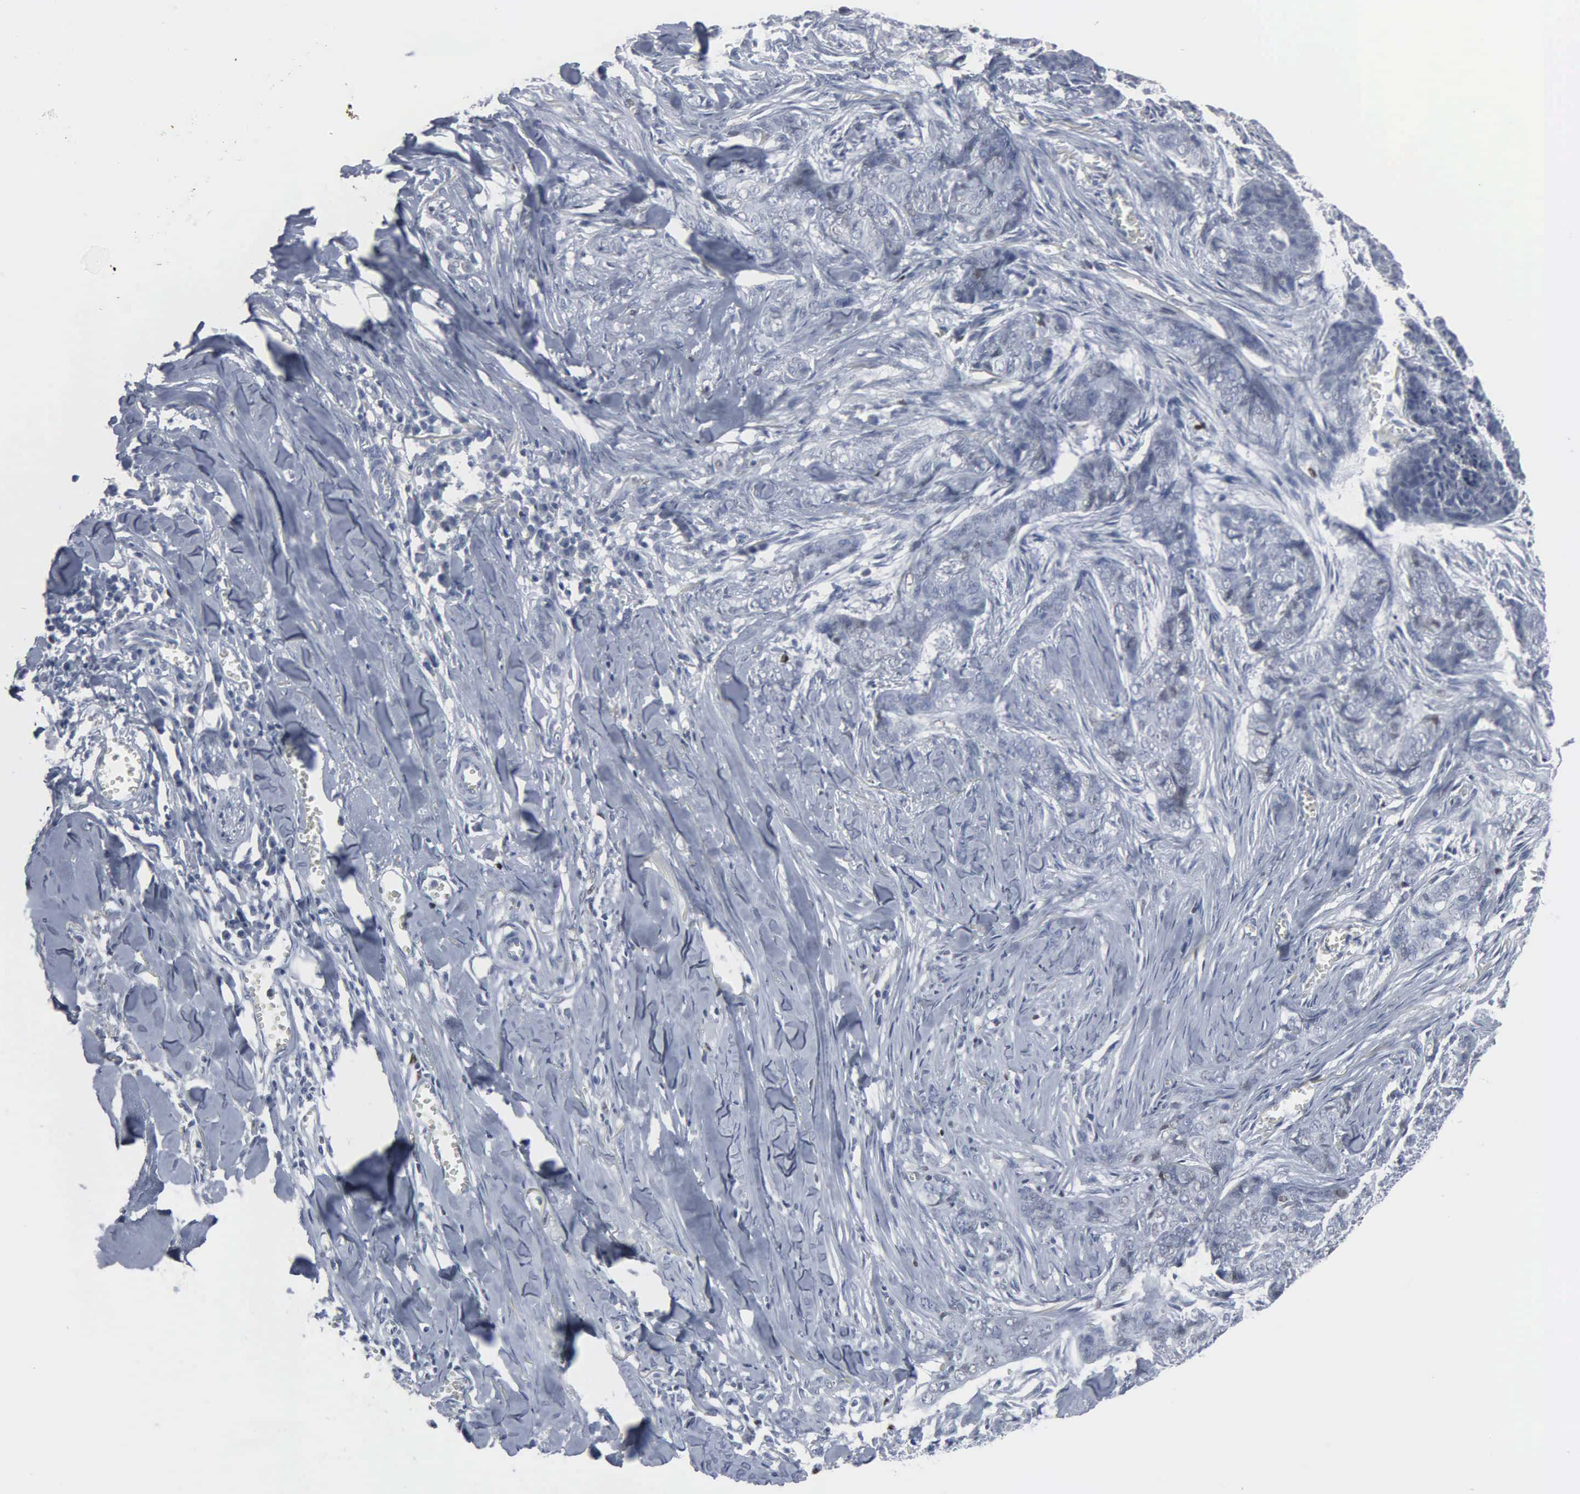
{"staining": {"intensity": "negative", "quantity": "none", "location": "none"}, "tissue": "skin cancer", "cell_type": "Tumor cells", "image_type": "cancer", "snomed": [{"axis": "morphology", "description": "Normal tissue, NOS"}, {"axis": "morphology", "description": "Basal cell carcinoma"}, {"axis": "topography", "description": "Skin"}], "caption": "Tumor cells show no significant protein positivity in skin cancer.", "gene": "CCND3", "patient": {"sex": "female", "age": 65}}